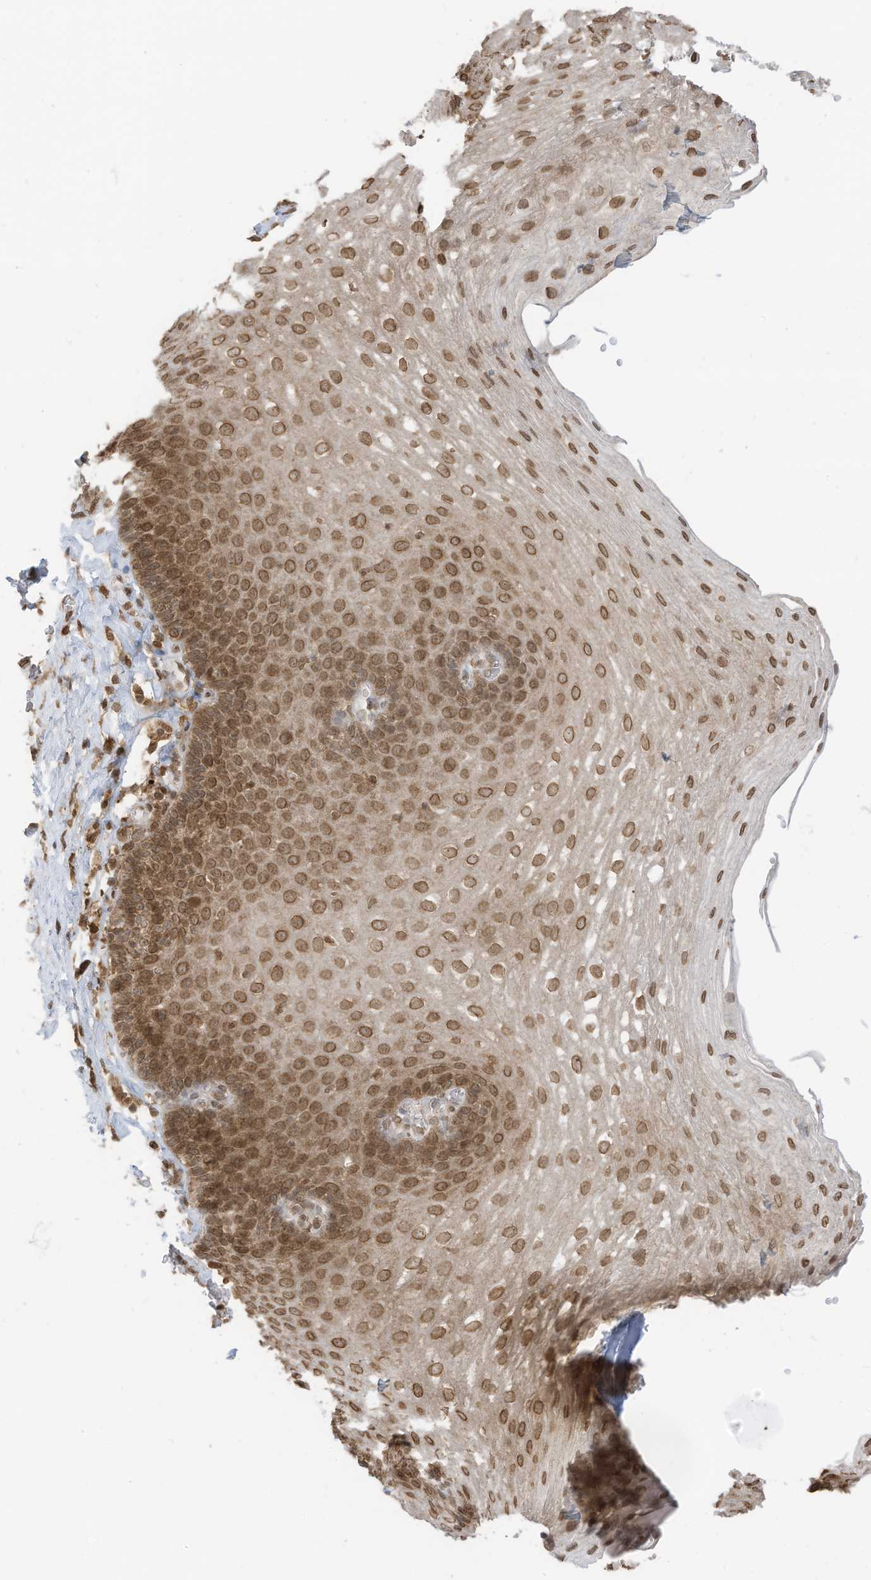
{"staining": {"intensity": "moderate", "quantity": ">75%", "location": "nuclear"}, "tissue": "esophagus", "cell_type": "Squamous epithelial cells", "image_type": "normal", "snomed": [{"axis": "morphology", "description": "Normal tissue, NOS"}, {"axis": "topography", "description": "Esophagus"}], "caption": "This photomicrograph demonstrates immunohistochemistry (IHC) staining of normal esophagus, with medium moderate nuclear staining in about >75% of squamous epithelial cells.", "gene": "KPNB1", "patient": {"sex": "female", "age": 66}}